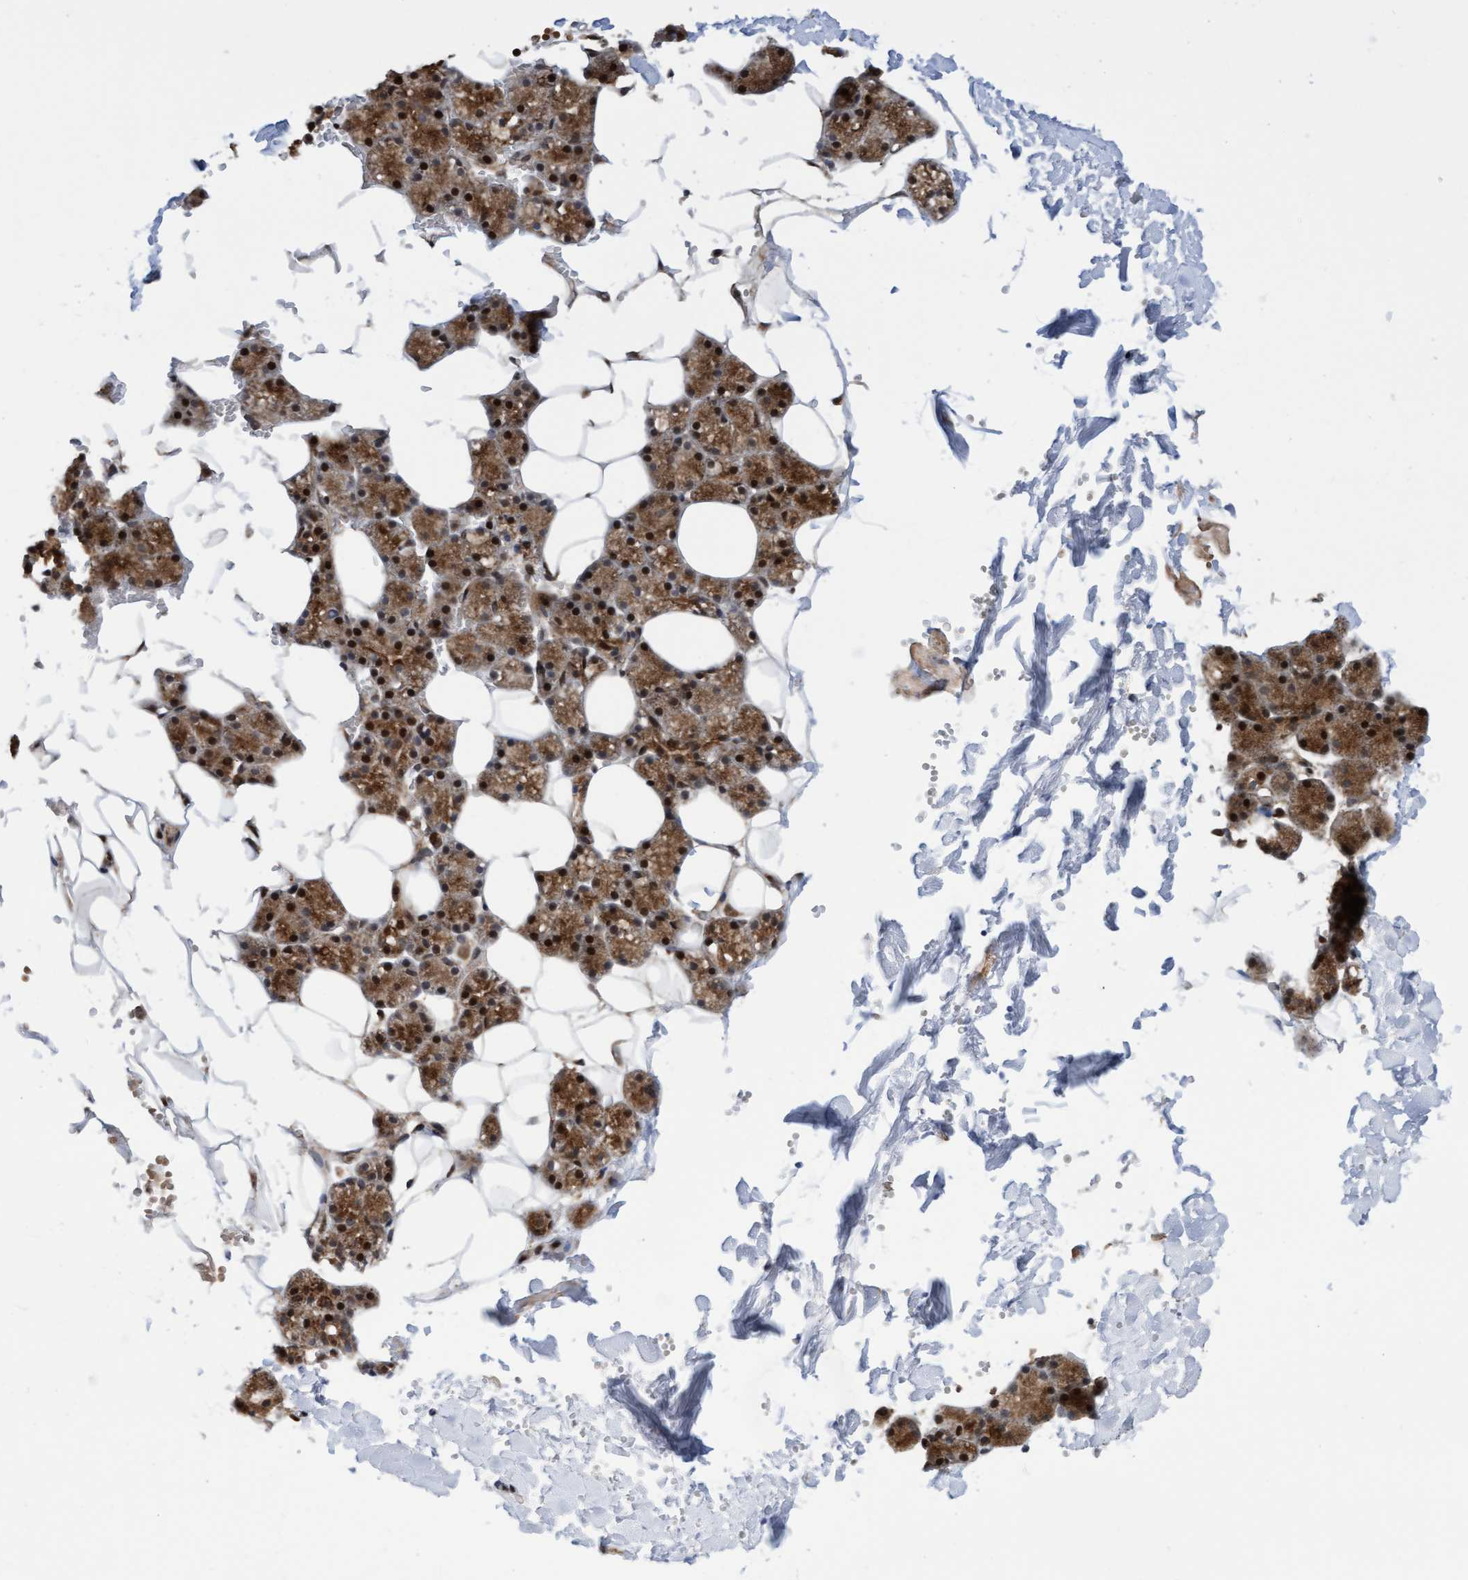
{"staining": {"intensity": "moderate", "quantity": ">75%", "location": "cytoplasmic/membranous,nuclear"}, "tissue": "salivary gland", "cell_type": "Glandular cells", "image_type": "normal", "snomed": [{"axis": "morphology", "description": "Normal tissue, NOS"}, {"axis": "topography", "description": "Salivary gland"}], "caption": "The image shows staining of benign salivary gland, revealing moderate cytoplasmic/membranous,nuclear protein expression (brown color) within glandular cells. The staining was performed using DAB (3,3'-diaminobenzidine) to visualize the protein expression in brown, while the nuclei were stained in blue with hematoxylin (Magnification: 20x).", "gene": "ITFG1", "patient": {"sex": "male", "age": 62}}